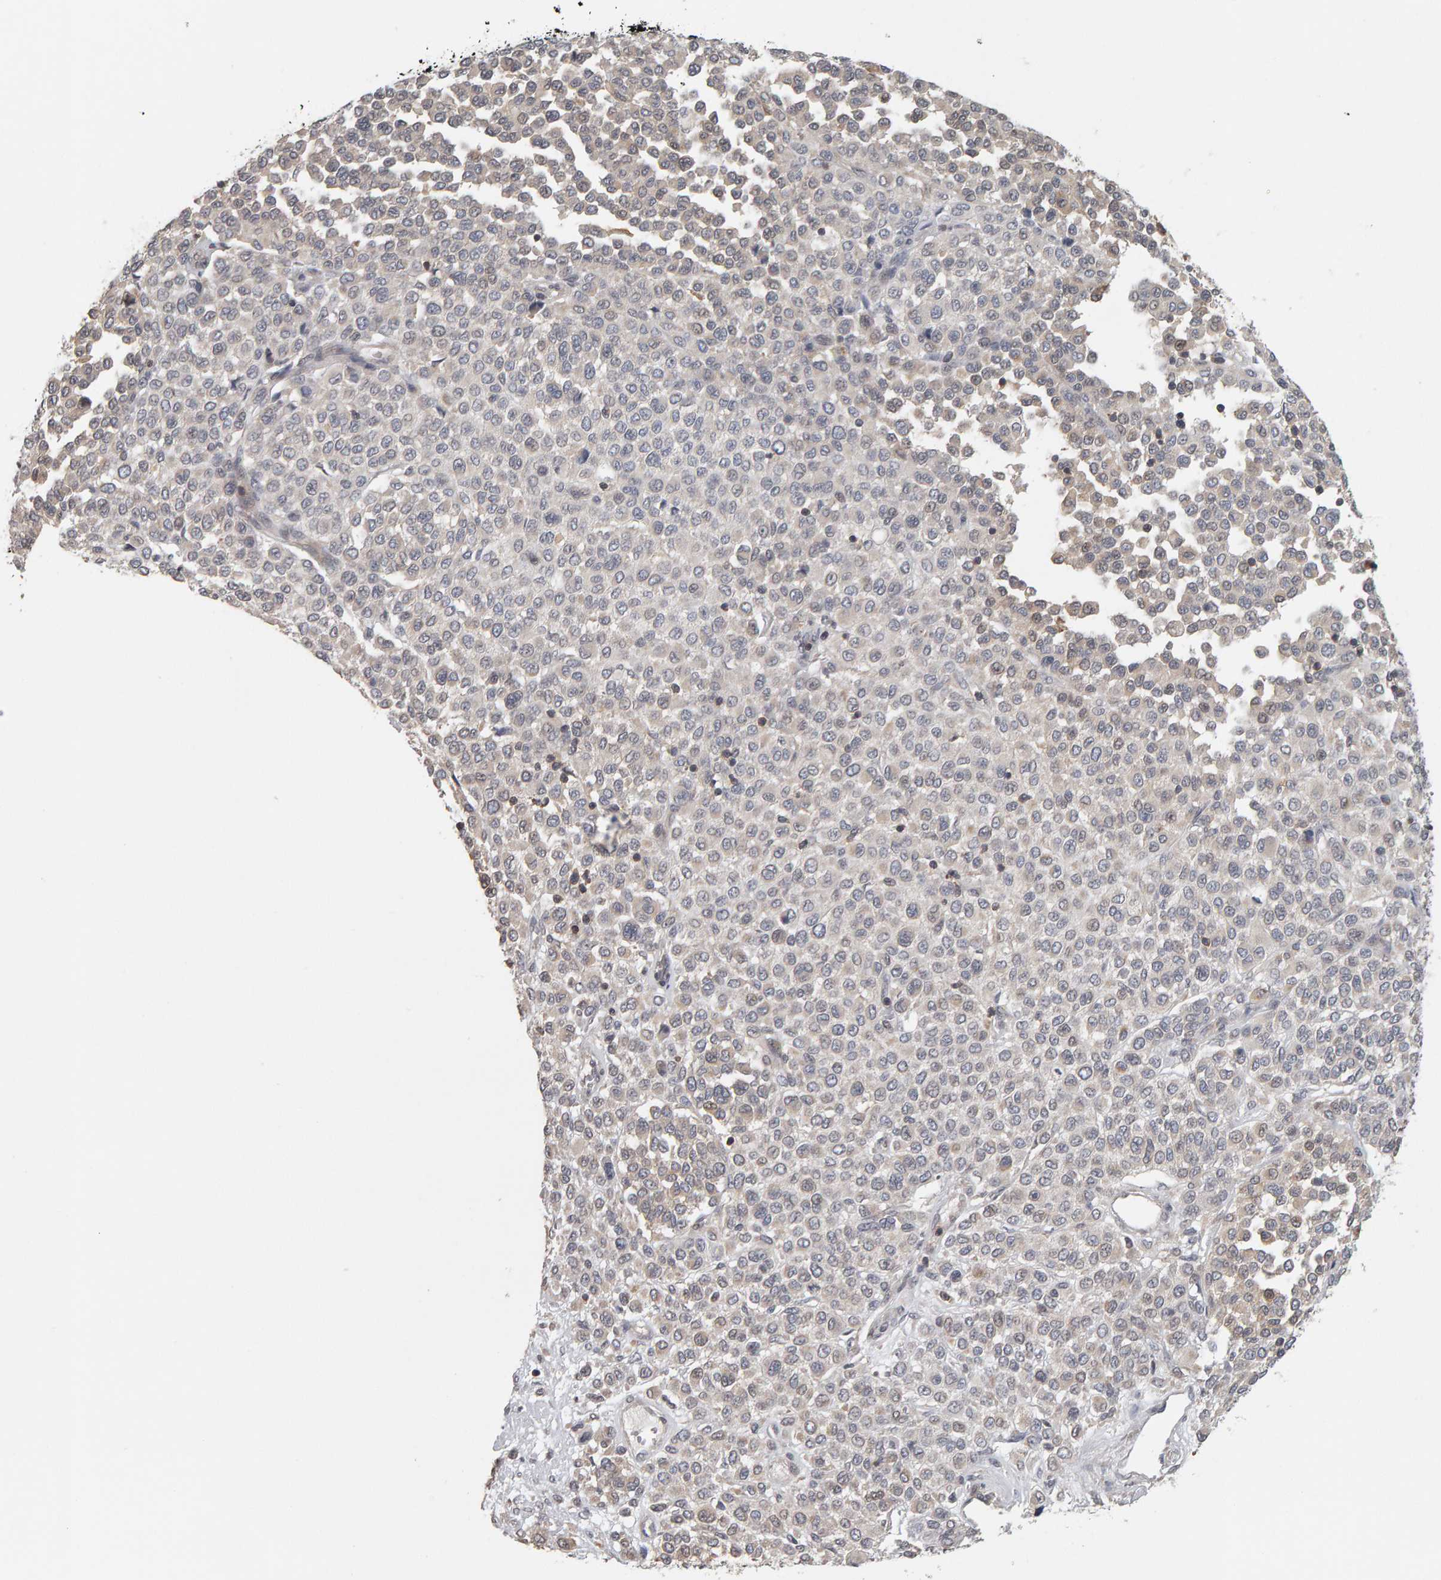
{"staining": {"intensity": "negative", "quantity": "none", "location": "none"}, "tissue": "melanoma", "cell_type": "Tumor cells", "image_type": "cancer", "snomed": [{"axis": "morphology", "description": "Malignant melanoma, Metastatic site"}, {"axis": "topography", "description": "Pancreas"}], "caption": "Tumor cells show no significant protein expression in melanoma.", "gene": "TEFM", "patient": {"sex": "female", "age": 30}}